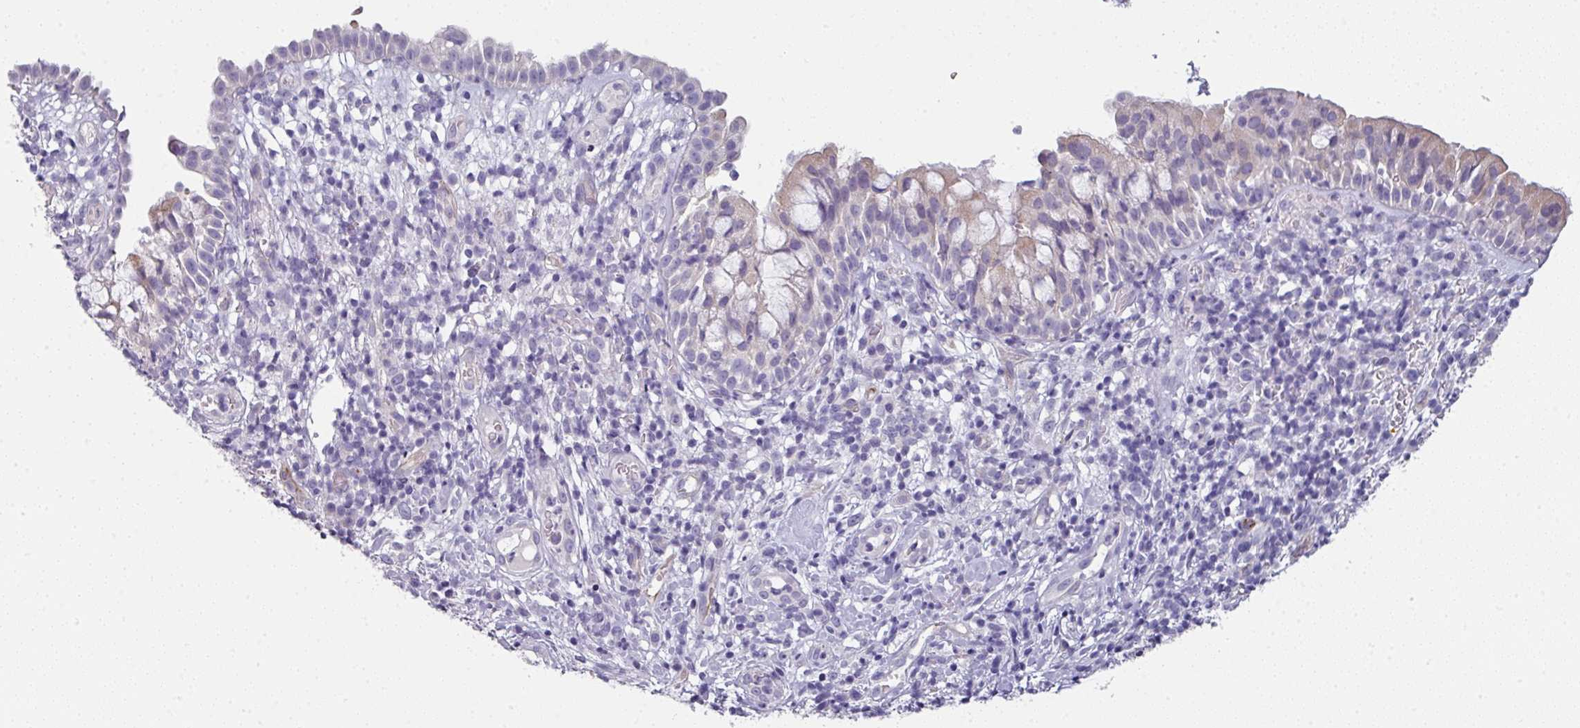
{"staining": {"intensity": "weak", "quantity": "<25%", "location": "cytoplasmic/membranous"}, "tissue": "nasopharynx", "cell_type": "Respiratory epithelial cells", "image_type": "normal", "snomed": [{"axis": "morphology", "description": "Normal tissue, NOS"}, {"axis": "topography", "description": "Nasopharynx"}], "caption": "IHC histopathology image of unremarkable nasopharynx: human nasopharynx stained with DAB displays no significant protein expression in respiratory epithelial cells.", "gene": "SLC17A7", "patient": {"sex": "male", "age": 65}}